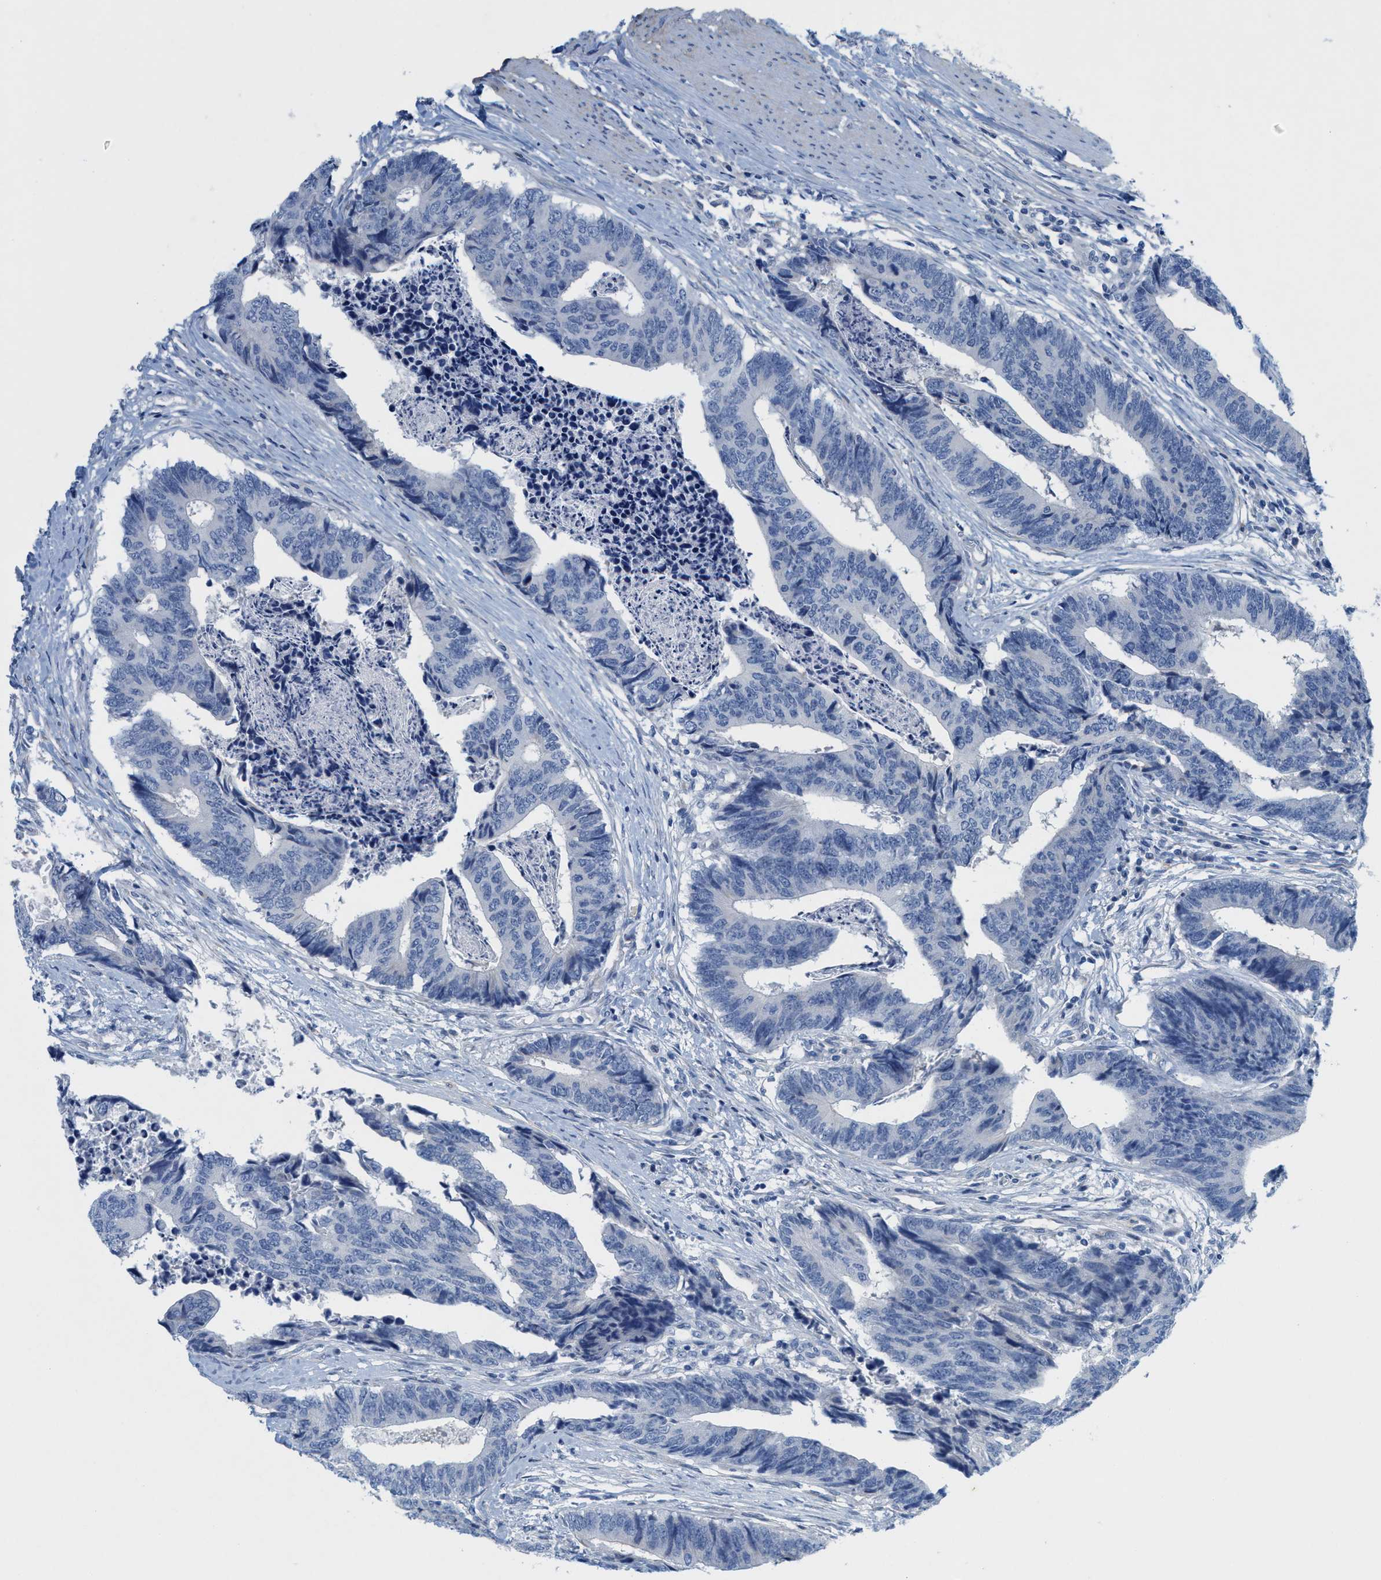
{"staining": {"intensity": "negative", "quantity": "none", "location": "none"}, "tissue": "colorectal cancer", "cell_type": "Tumor cells", "image_type": "cancer", "snomed": [{"axis": "morphology", "description": "Adenocarcinoma, NOS"}, {"axis": "topography", "description": "Rectum"}], "caption": "DAB (3,3'-diaminobenzidine) immunohistochemical staining of colorectal cancer (adenocarcinoma) exhibits no significant staining in tumor cells.", "gene": "CPA2", "patient": {"sex": "male", "age": 84}}